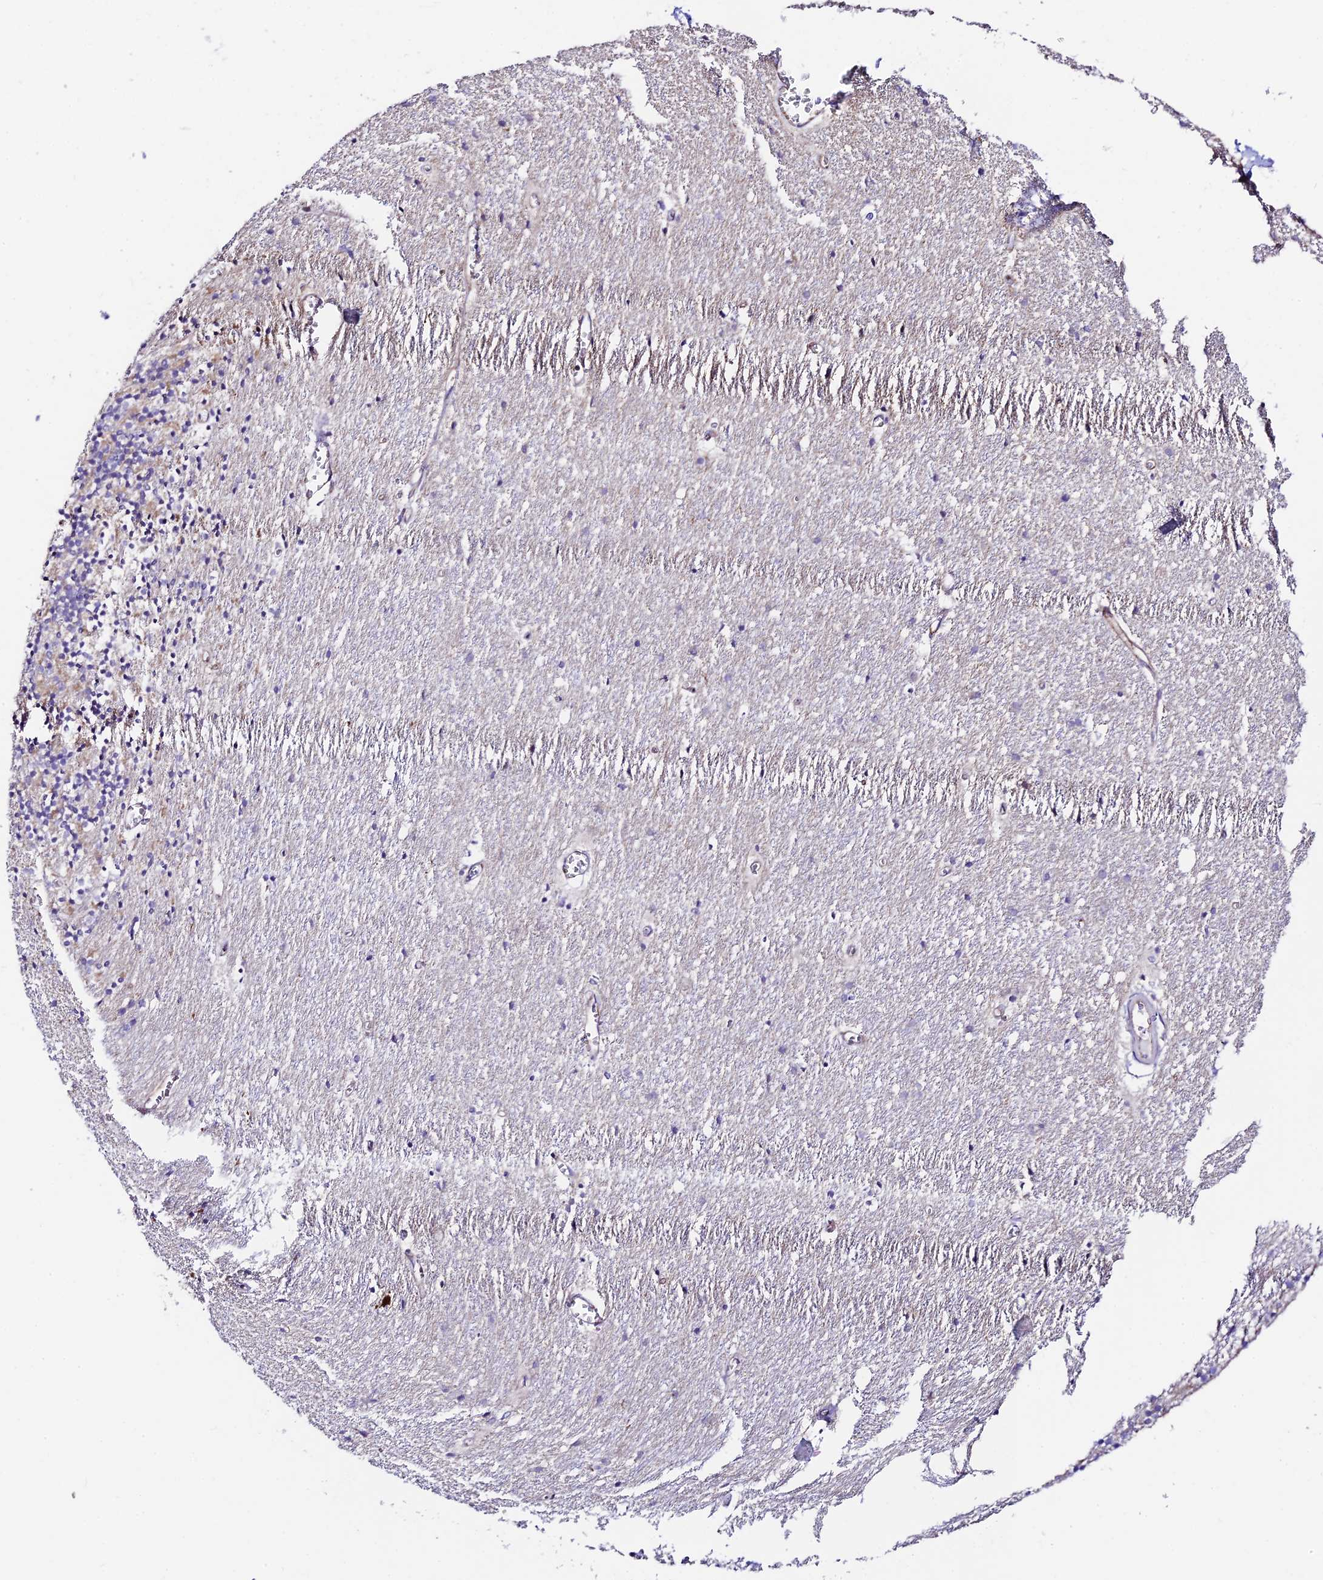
{"staining": {"intensity": "negative", "quantity": "none", "location": "none"}, "tissue": "cerebellum", "cell_type": "Cells in granular layer", "image_type": "normal", "snomed": [{"axis": "morphology", "description": "Normal tissue, NOS"}, {"axis": "topography", "description": "Cerebellum"}], "caption": "IHC photomicrograph of unremarkable cerebellum stained for a protein (brown), which exhibits no positivity in cells in granular layer. (DAB (3,3'-diaminobenzidine) immunohistochemistry (IHC) with hematoxylin counter stain).", "gene": "VPS13C", "patient": {"sex": "male", "age": 54}}